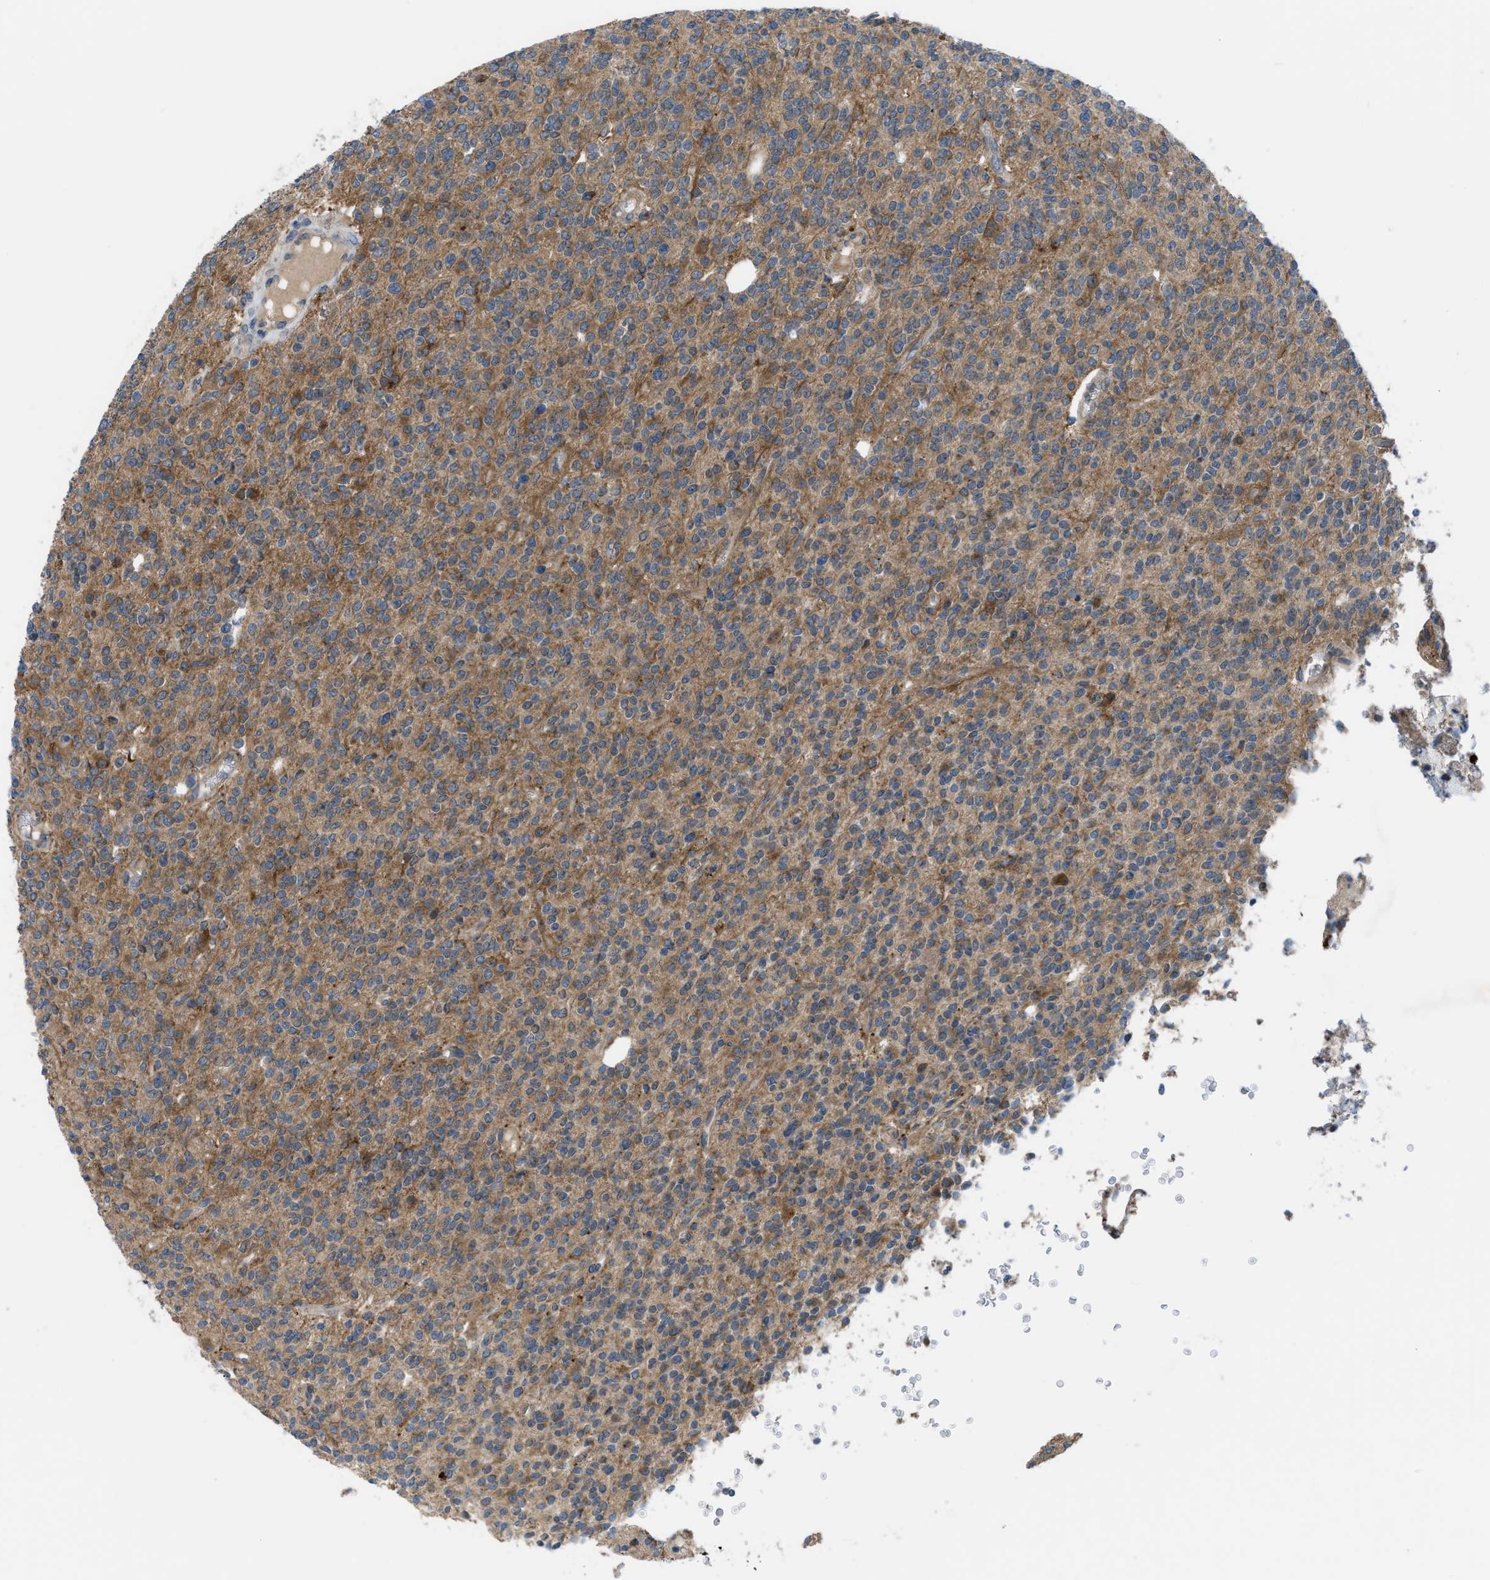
{"staining": {"intensity": "moderate", "quantity": ">75%", "location": "cytoplasmic/membranous"}, "tissue": "glioma", "cell_type": "Tumor cells", "image_type": "cancer", "snomed": [{"axis": "morphology", "description": "Glioma, malignant, High grade"}, {"axis": "topography", "description": "Brain"}], "caption": "Moderate cytoplasmic/membranous protein expression is identified in about >75% of tumor cells in glioma.", "gene": "BAZ2B", "patient": {"sex": "male", "age": 34}}